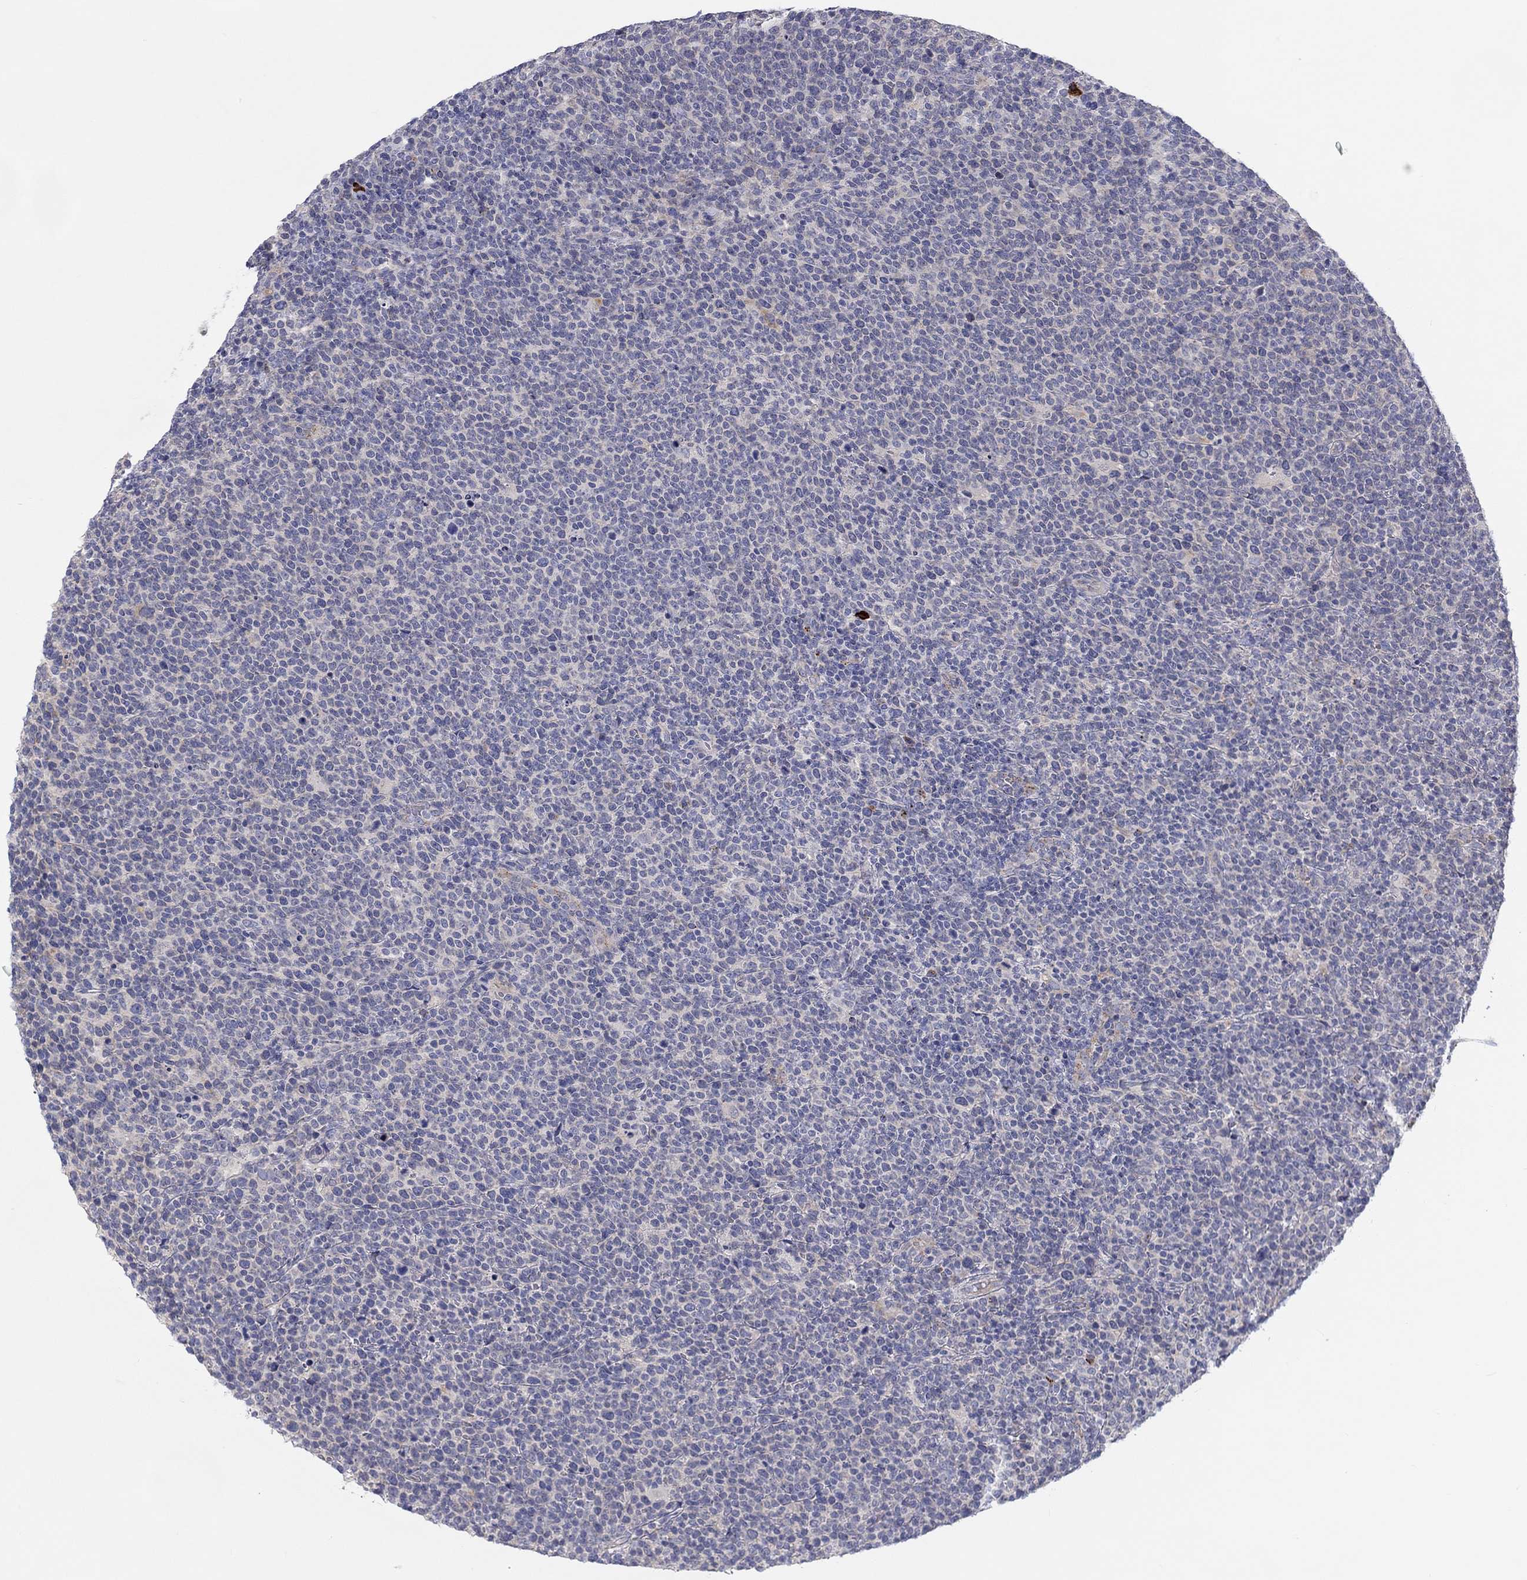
{"staining": {"intensity": "negative", "quantity": "none", "location": "none"}, "tissue": "lymphoma", "cell_type": "Tumor cells", "image_type": "cancer", "snomed": [{"axis": "morphology", "description": "Malignant lymphoma, non-Hodgkin's type, High grade"}, {"axis": "topography", "description": "Lymph node"}], "caption": "This histopathology image is of high-grade malignant lymphoma, non-Hodgkin's type stained with immunohistochemistry (IHC) to label a protein in brown with the nuclei are counter-stained blue. There is no expression in tumor cells.", "gene": "BCO2", "patient": {"sex": "male", "age": 61}}